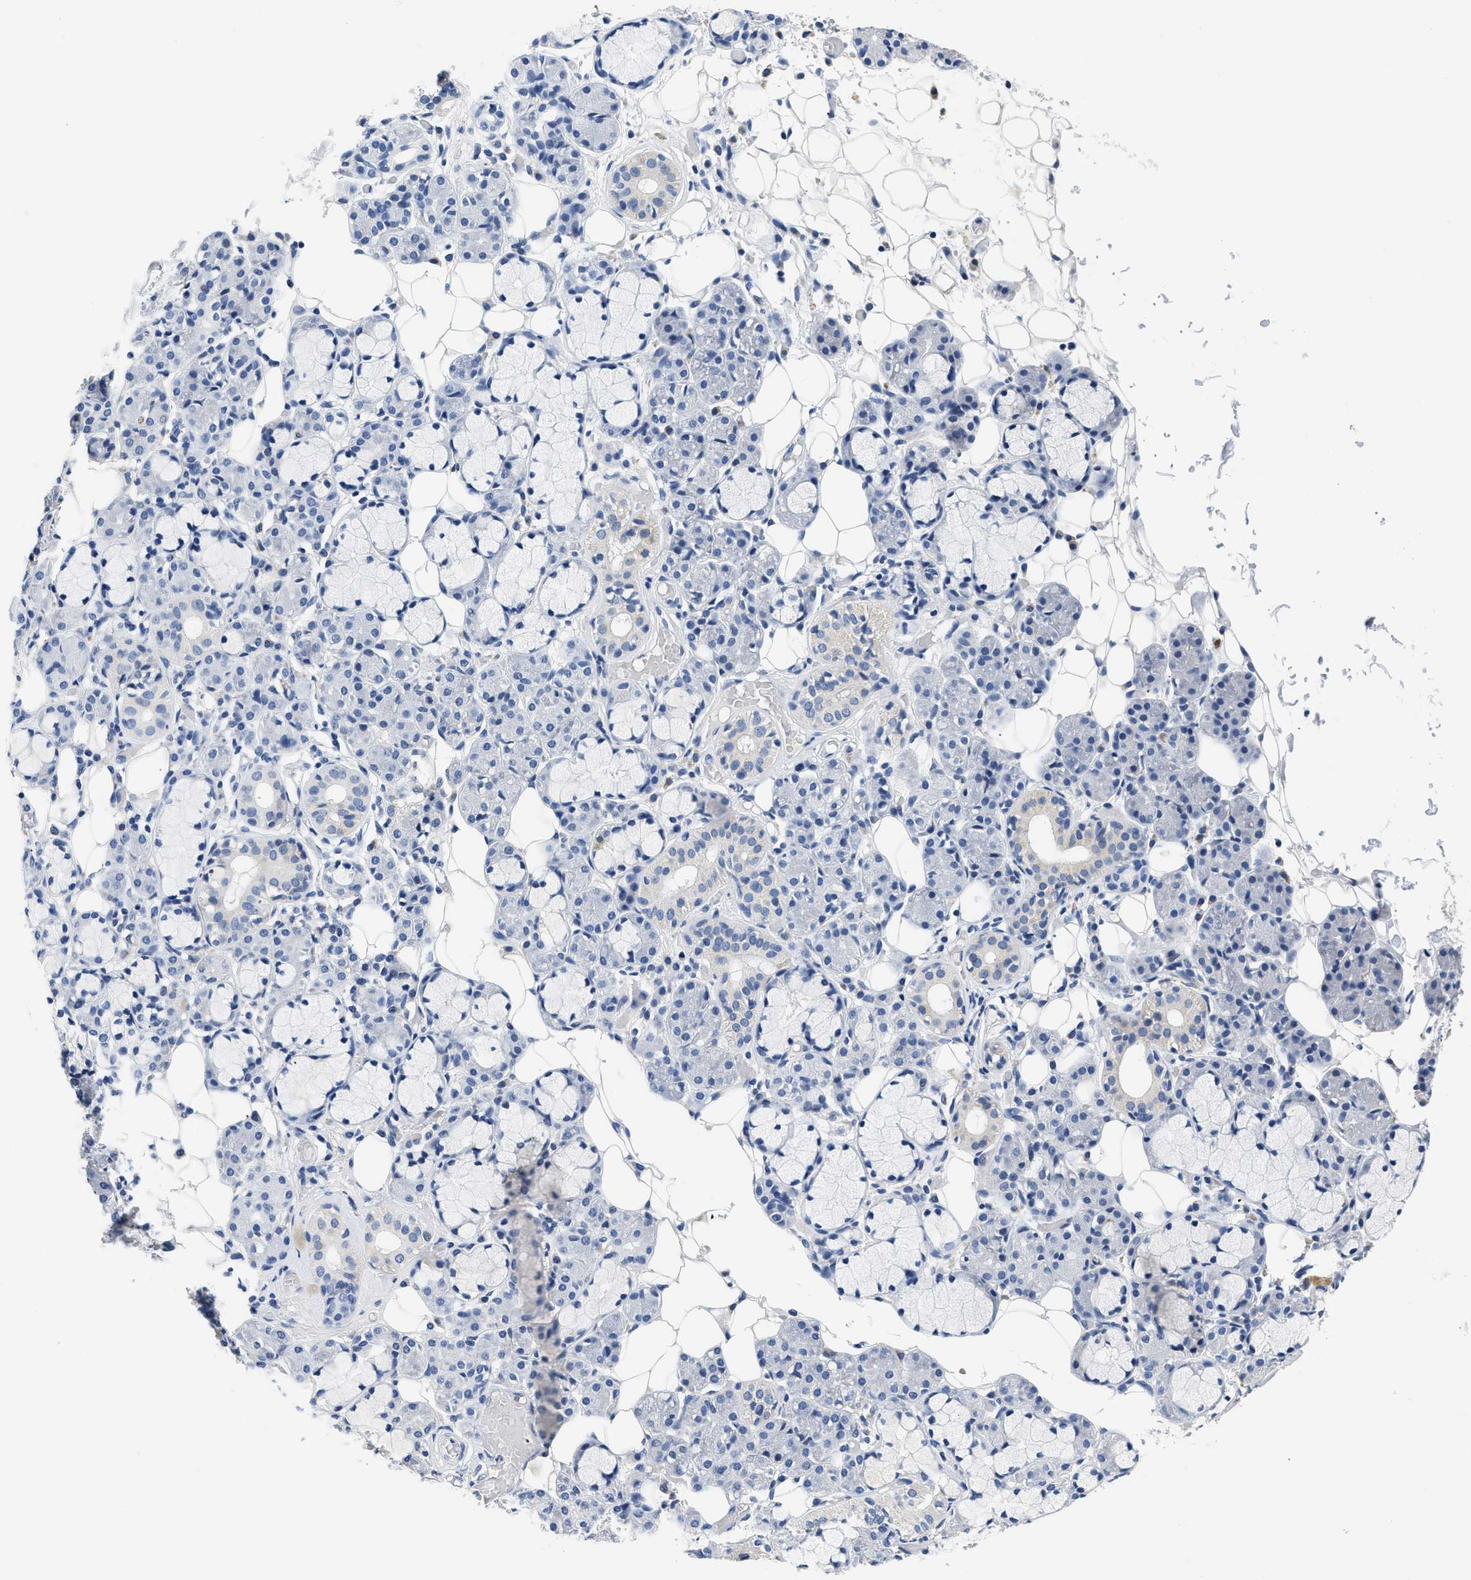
{"staining": {"intensity": "negative", "quantity": "none", "location": "none"}, "tissue": "salivary gland", "cell_type": "Glandular cells", "image_type": "normal", "snomed": [{"axis": "morphology", "description": "Normal tissue, NOS"}, {"axis": "topography", "description": "Salivary gland"}], "caption": "Immunohistochemical staining of normal human salivary gland shows no significant positivity in glandular cells.", "gene": "PCK2", "patient": {"sex": "male", "age": 63}}